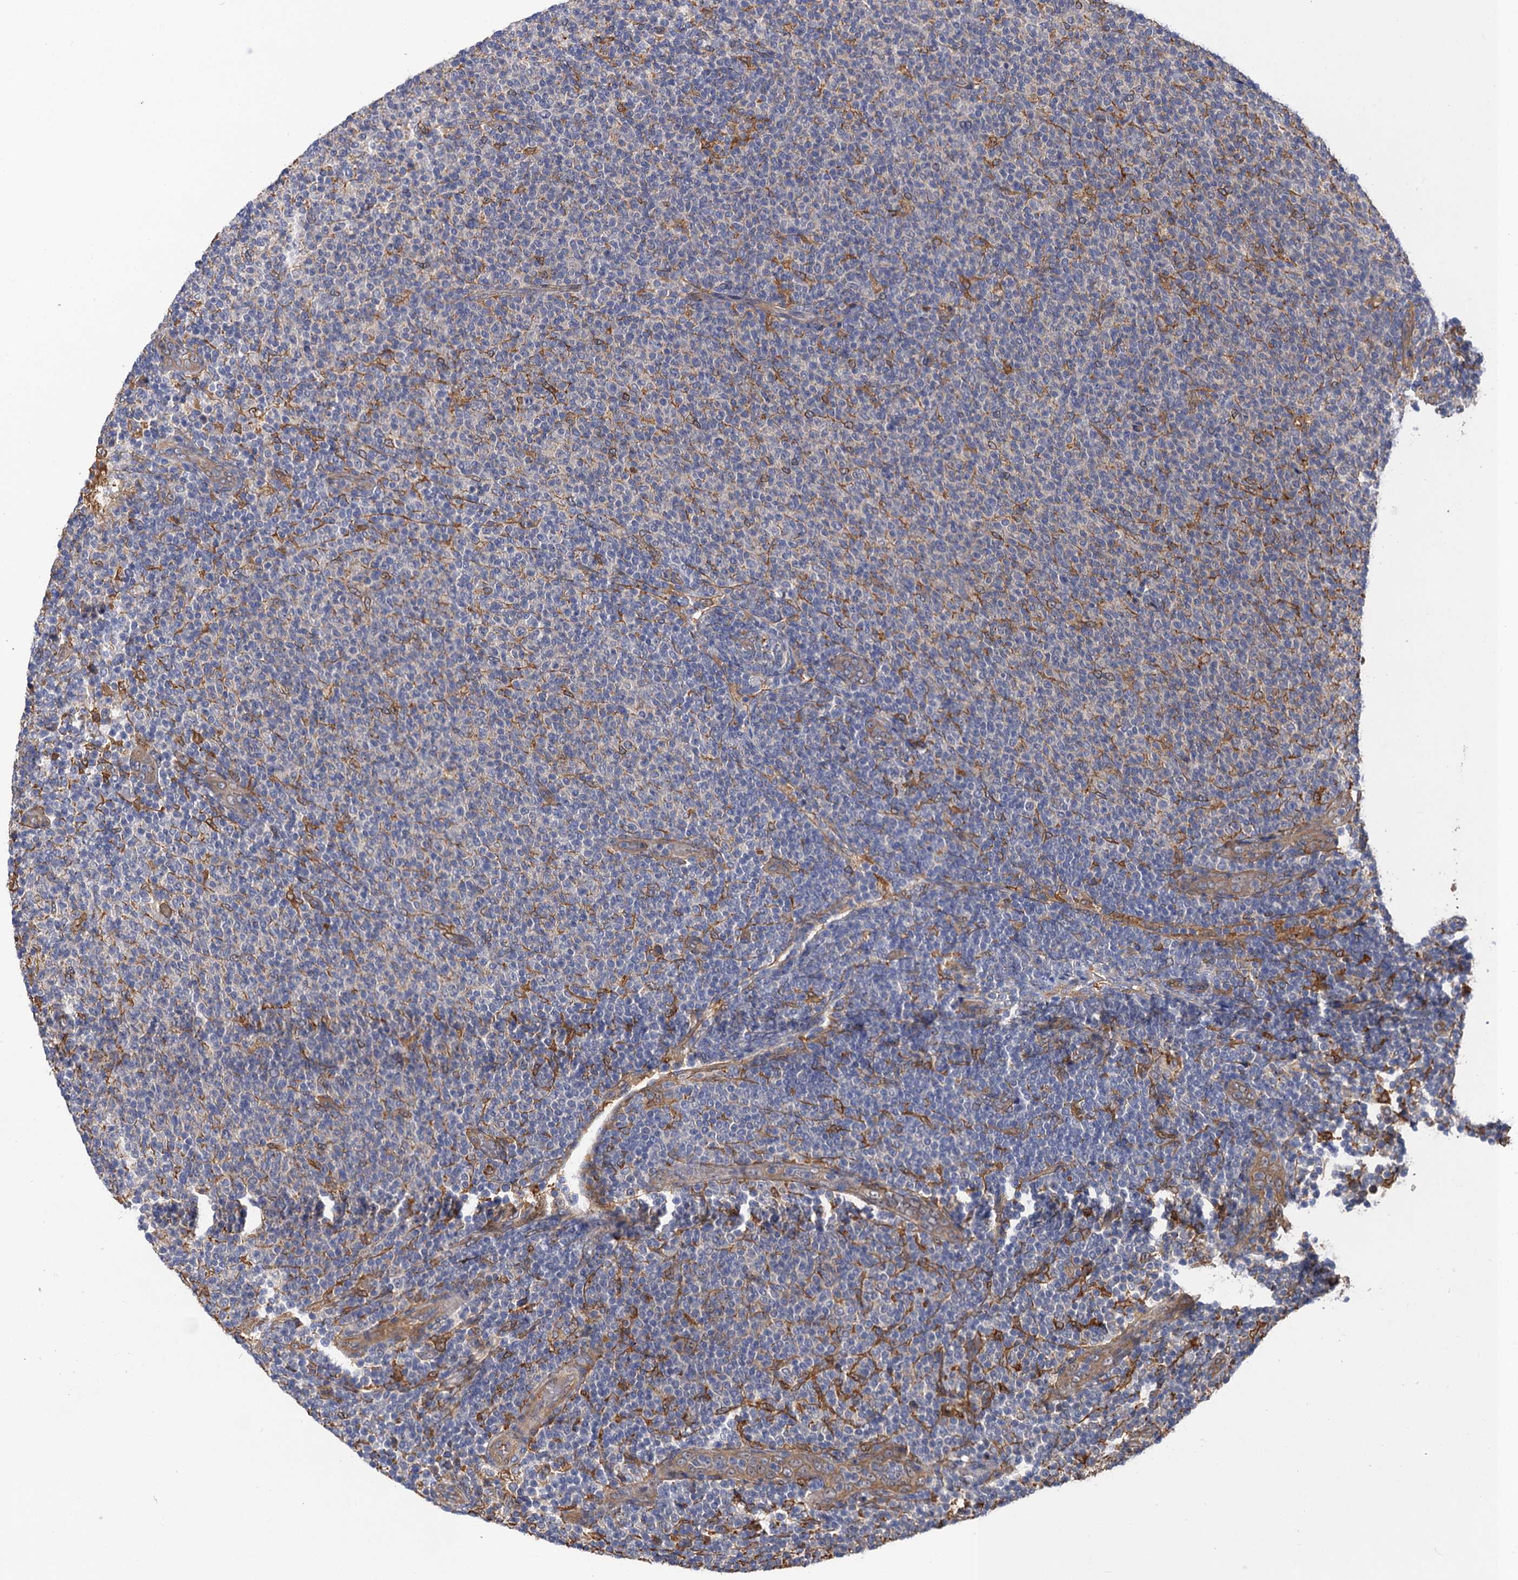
{"staining": {"intensity": "negative", "quantity": "none", "location": "none"}, "tissue": "lymphoma", "cell_type": "Tumor cells", "image_type": "cancer", "snomed": [{"axis": "morphology", "description": "Malignant lymphoma, non-Hodgkin's type, Low grade"}, {"axis": "topography", "description": "Lymph node"}], "caption": "Immunohistochemistry (IHC) histopathology image of human malignant lymphoma, non-Hodgkin's type (low-grade) stained for a protein (brown), which demonstrates no positivity in tumor cells.", "gene": "NEK8", "patient": {"sex": "male", "age": 66}}